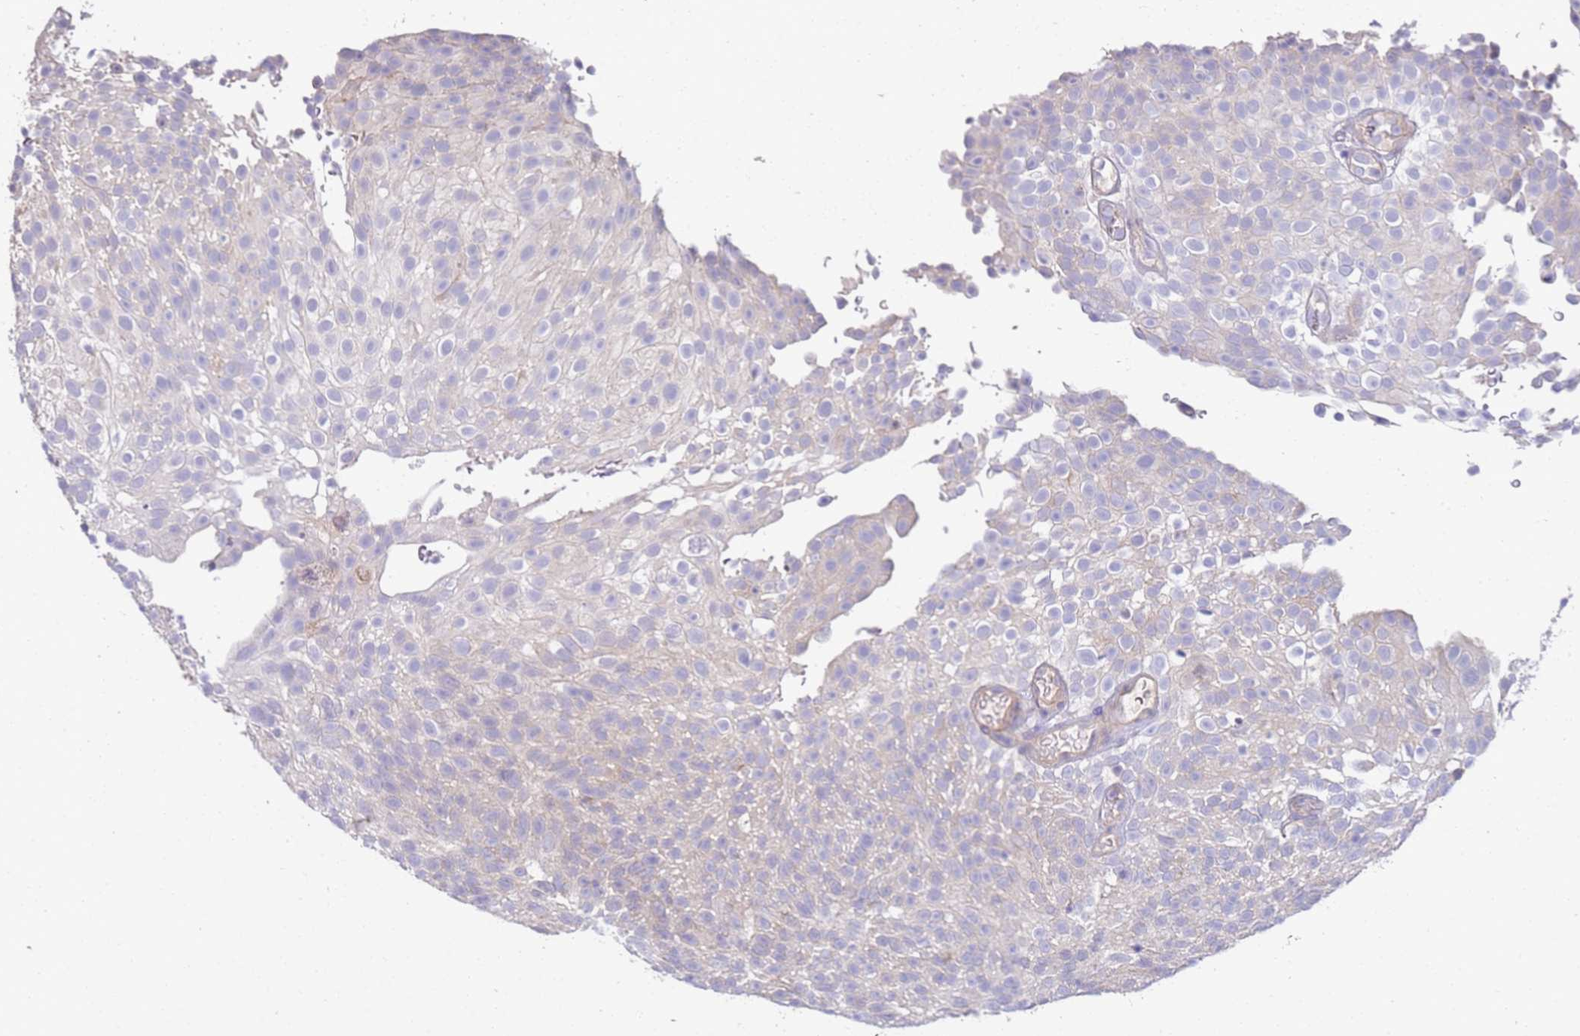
{"staining": {"intensity": "negative", "quantity": "none", "location": "none"}, "tissue": "urothelial cancer", "cell_type": "Tumor cells", "image_type": "cancer", "snomed": [{"axis": "morphology", "description": "Urothelial carcinoma, Low grade"}, {"axis": "topography", "description": "Urinary bladder"}], "caption": "Immunohistochemistry (IHC) image of human urothelial cancer stained for a protein (brown), which shows no expression in tumor cells.", "gene": "STK25", "patient": {"sex": "male", "age": 78}}